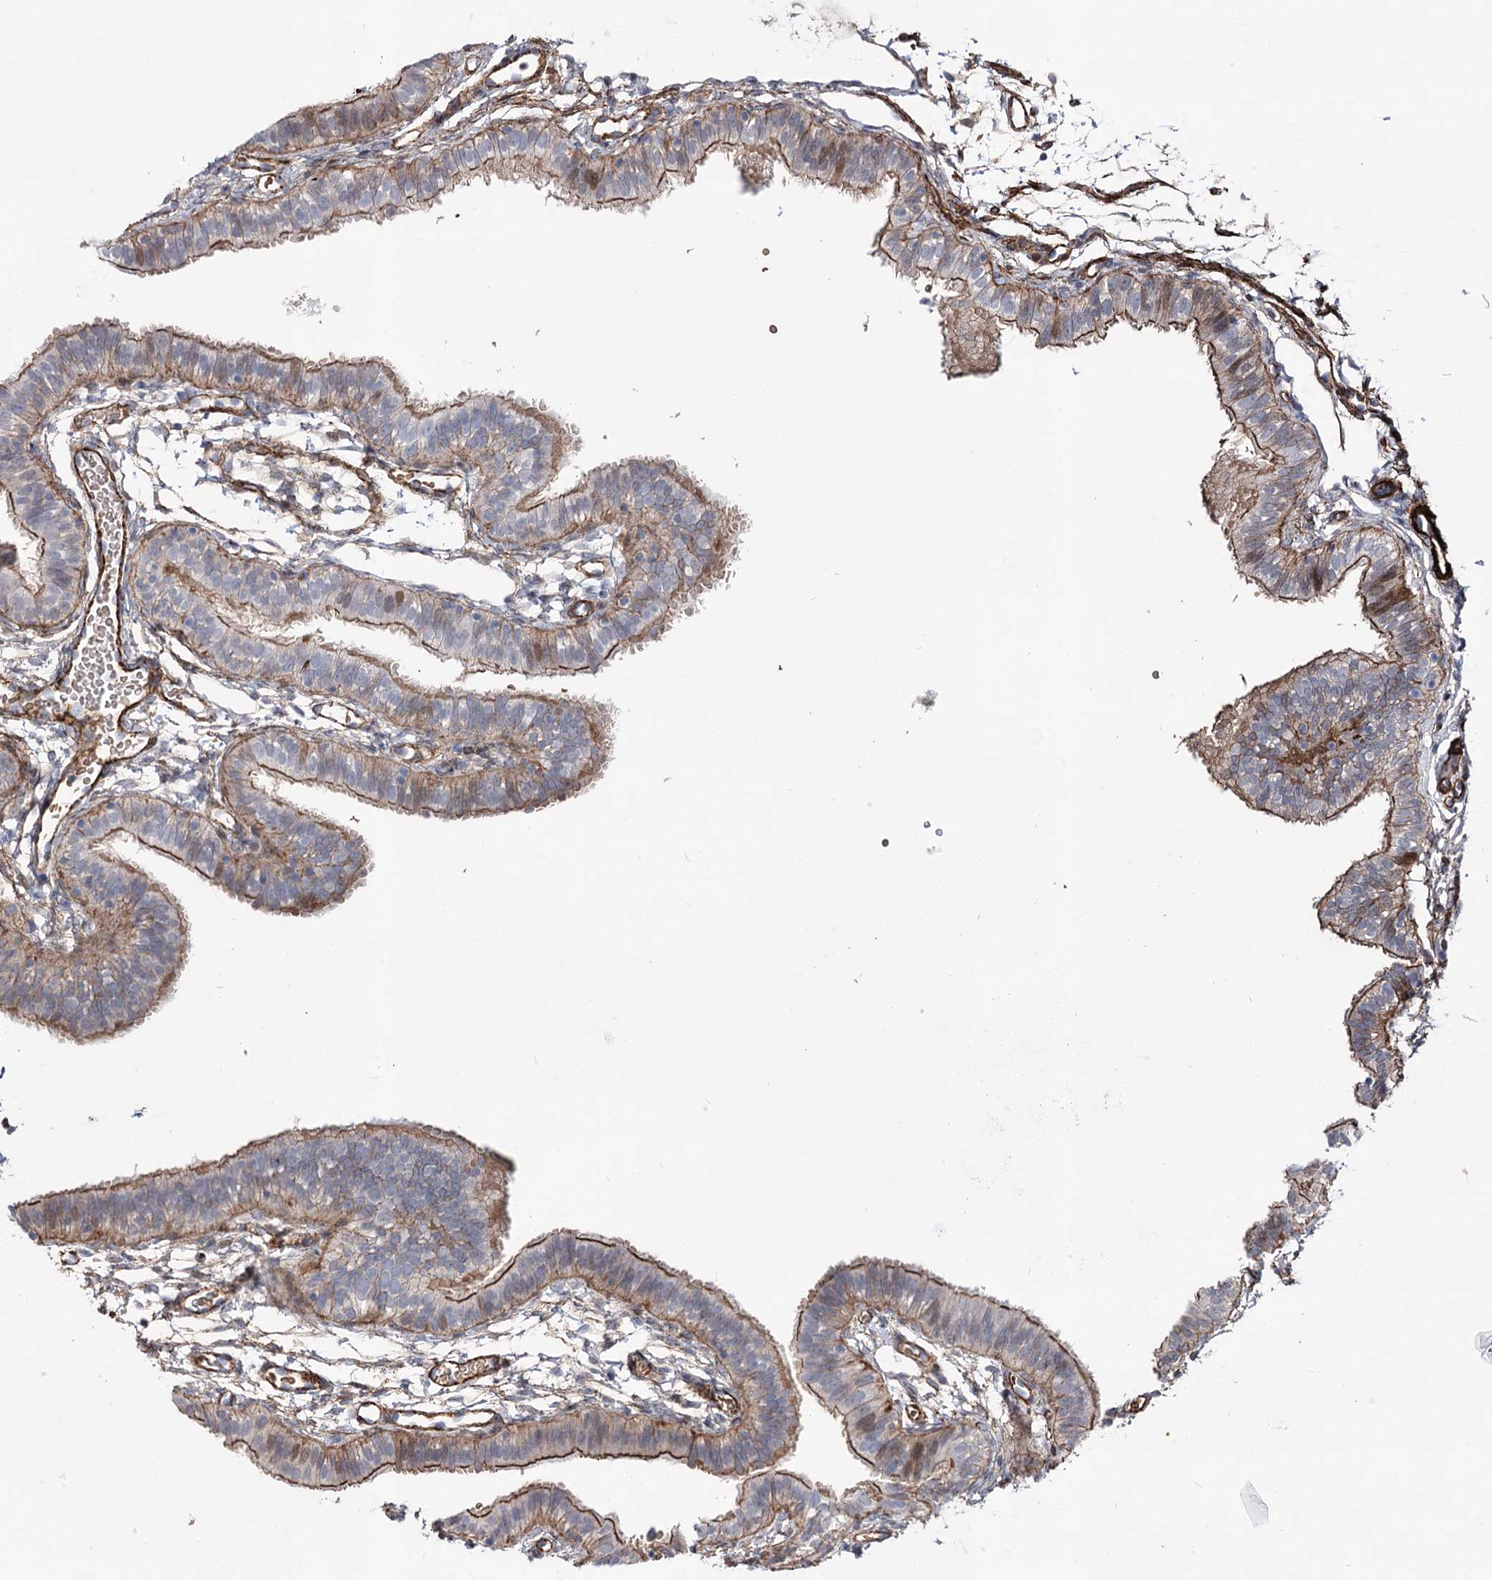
{"staining": {"intensity": "moderate", "quantity": "25%-75%", "location": "cytoplasmic/membranous"}, "tissue": "fallopian tube", "cell_type": "Glandular cells", "image_type": "normal", "snomed": [{"axis": "morphology", "description": "Normal tissue, NOS"}, {"axis": "topography", "description": "Fallopian tube"}], "caption": "Glandular cells show moderate cytoplasmic/membranous expression in about 25%-75% of cells in normal fallopian tube. (Stains: DAB in brown, nuclei in blue, Microscopy: brightfield microscopy at high magnification).", "gene": "ARHGAP20", "patient": {"sex": "female", "age": 35}}